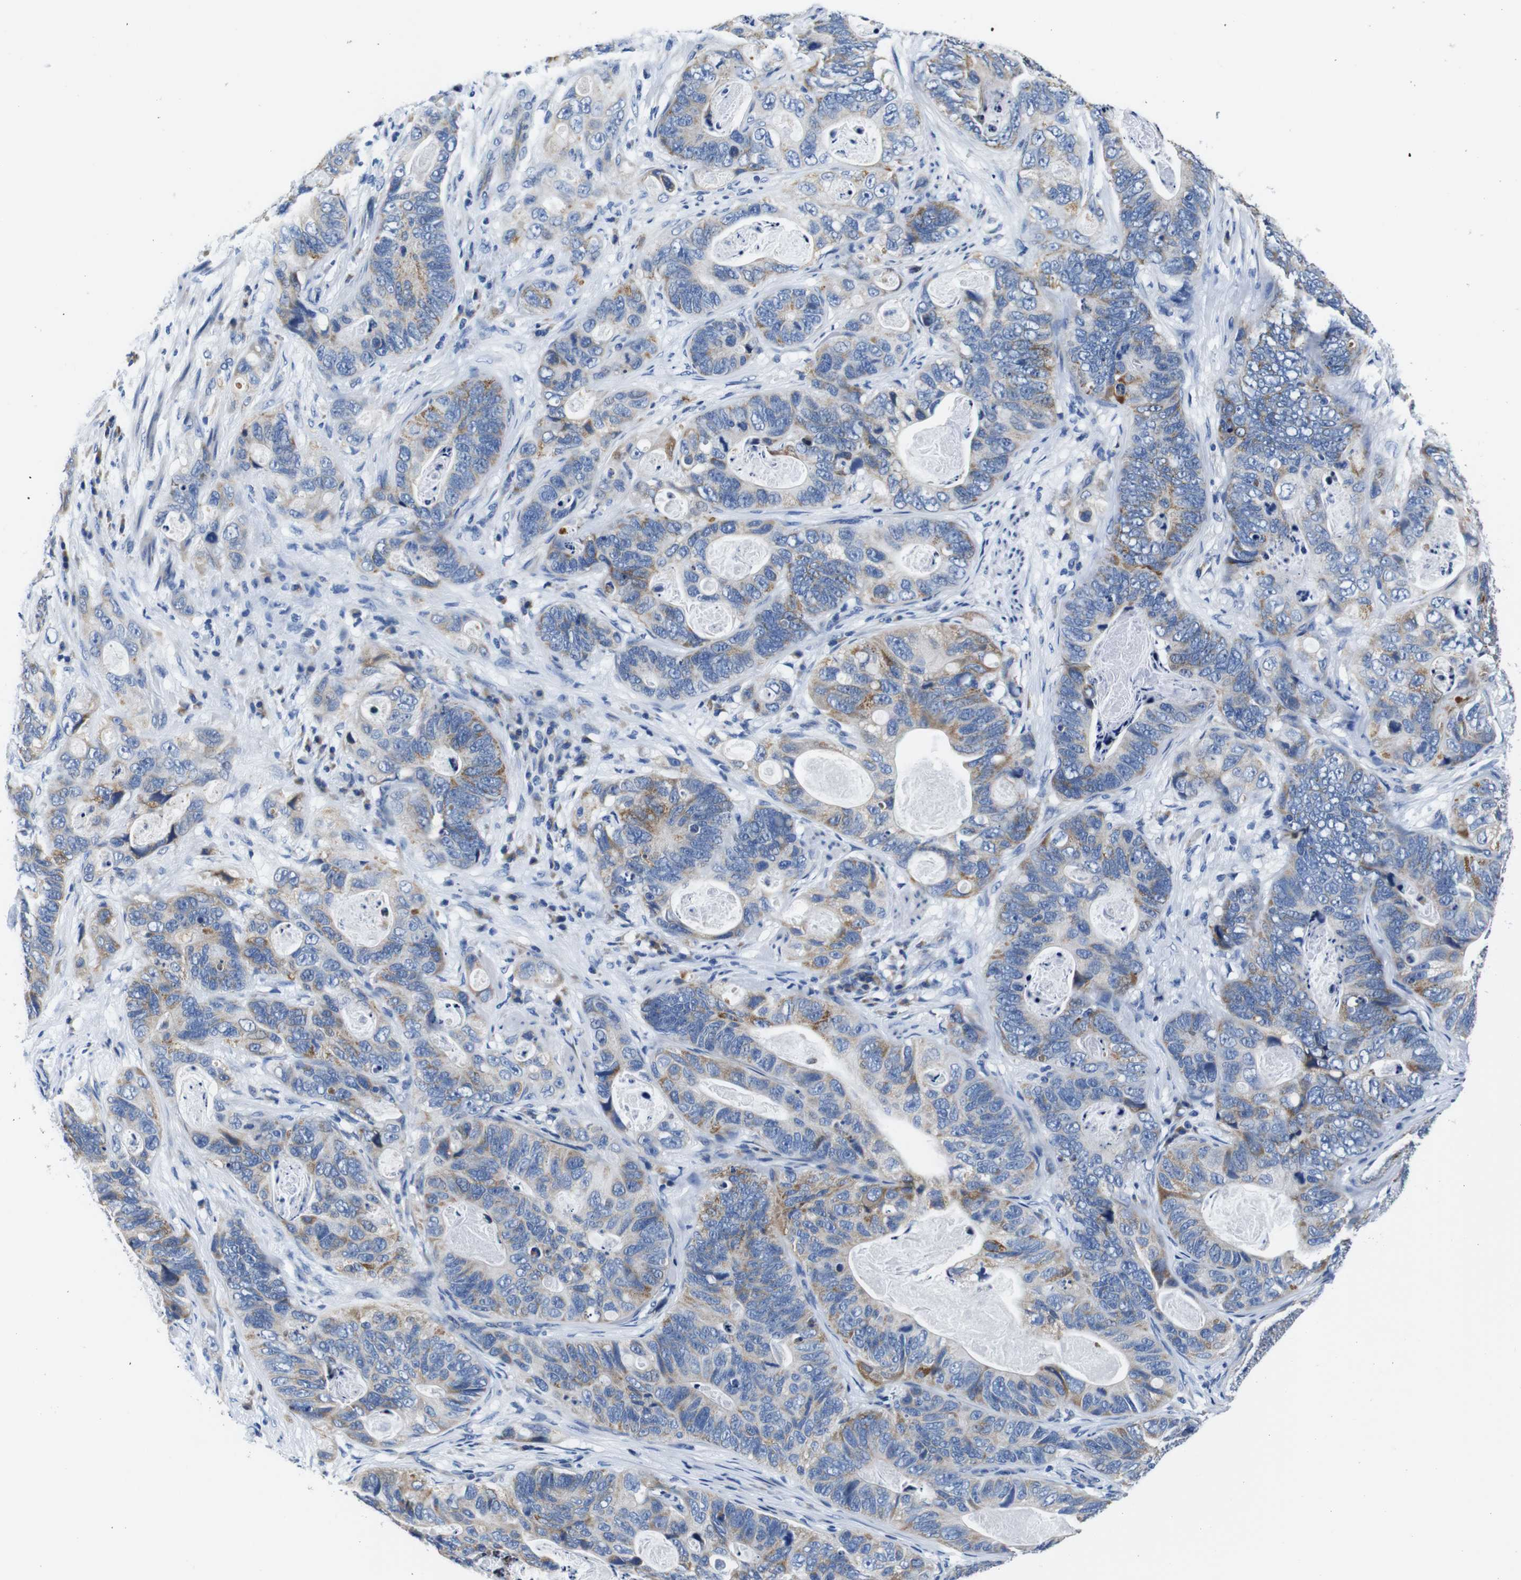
{"staining": {"intensity": "moderate", "quantity": "25%-75%", "location": "cytoplasmic/membranous"}, "tissue": "stomach cancer", "cell_type": "Tumor cells", "image_type": "cancer", "snomed": [{"axis": "morphology", "description": "Adenocarcinoma, NOS"}, {"axis": "topography", "description": "Stomach"}], "caption": "Stomach adenocarcinoma was stained to show a protein in brown. There is medium levels of moderate cytoplasmic/membranous positivity in approximately 25%-75% of tumor cells.", "gene": "SNX19", "patient": {"sex": "female", "age": 89}}